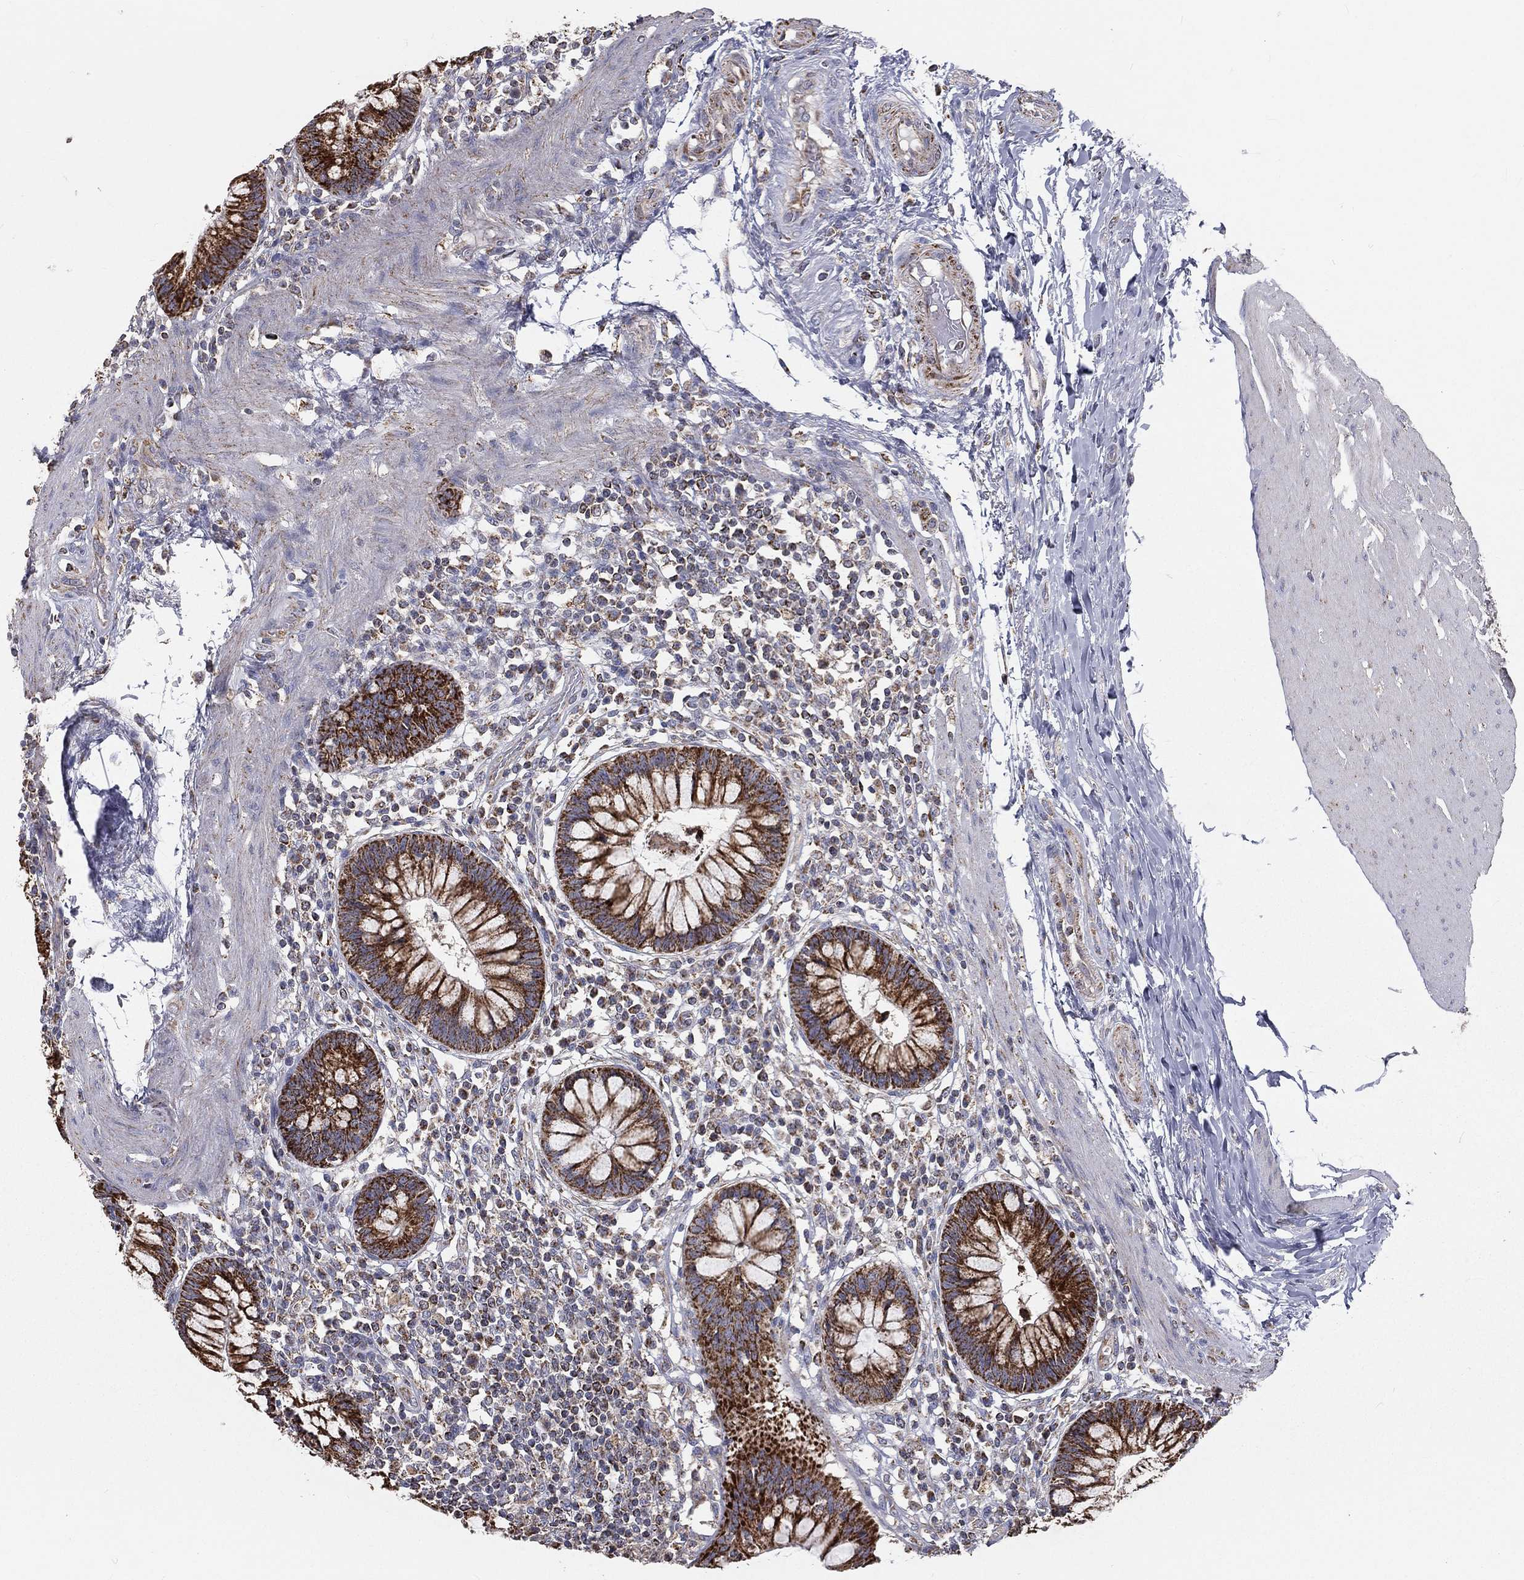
{"staining": {"intensity": "strong", "quantity": ">75%", "location": "cytoplasmic/membranous"}, "tissue": "rectum", "cell_type": "Glandular cells", "image_type": "normal", "snomed": [{"axis": "morphology", "description": "Normal tissue, NOS"}, {"axis": "topography", "description": "Rectum"}], "caption": "A micrograph of human rectum stained for a protein exhibits strong cytoplasmic/membranous brown staining in glandular cells.", "gene": "HADH", "patient": {"sex": "female", "age": 58}}